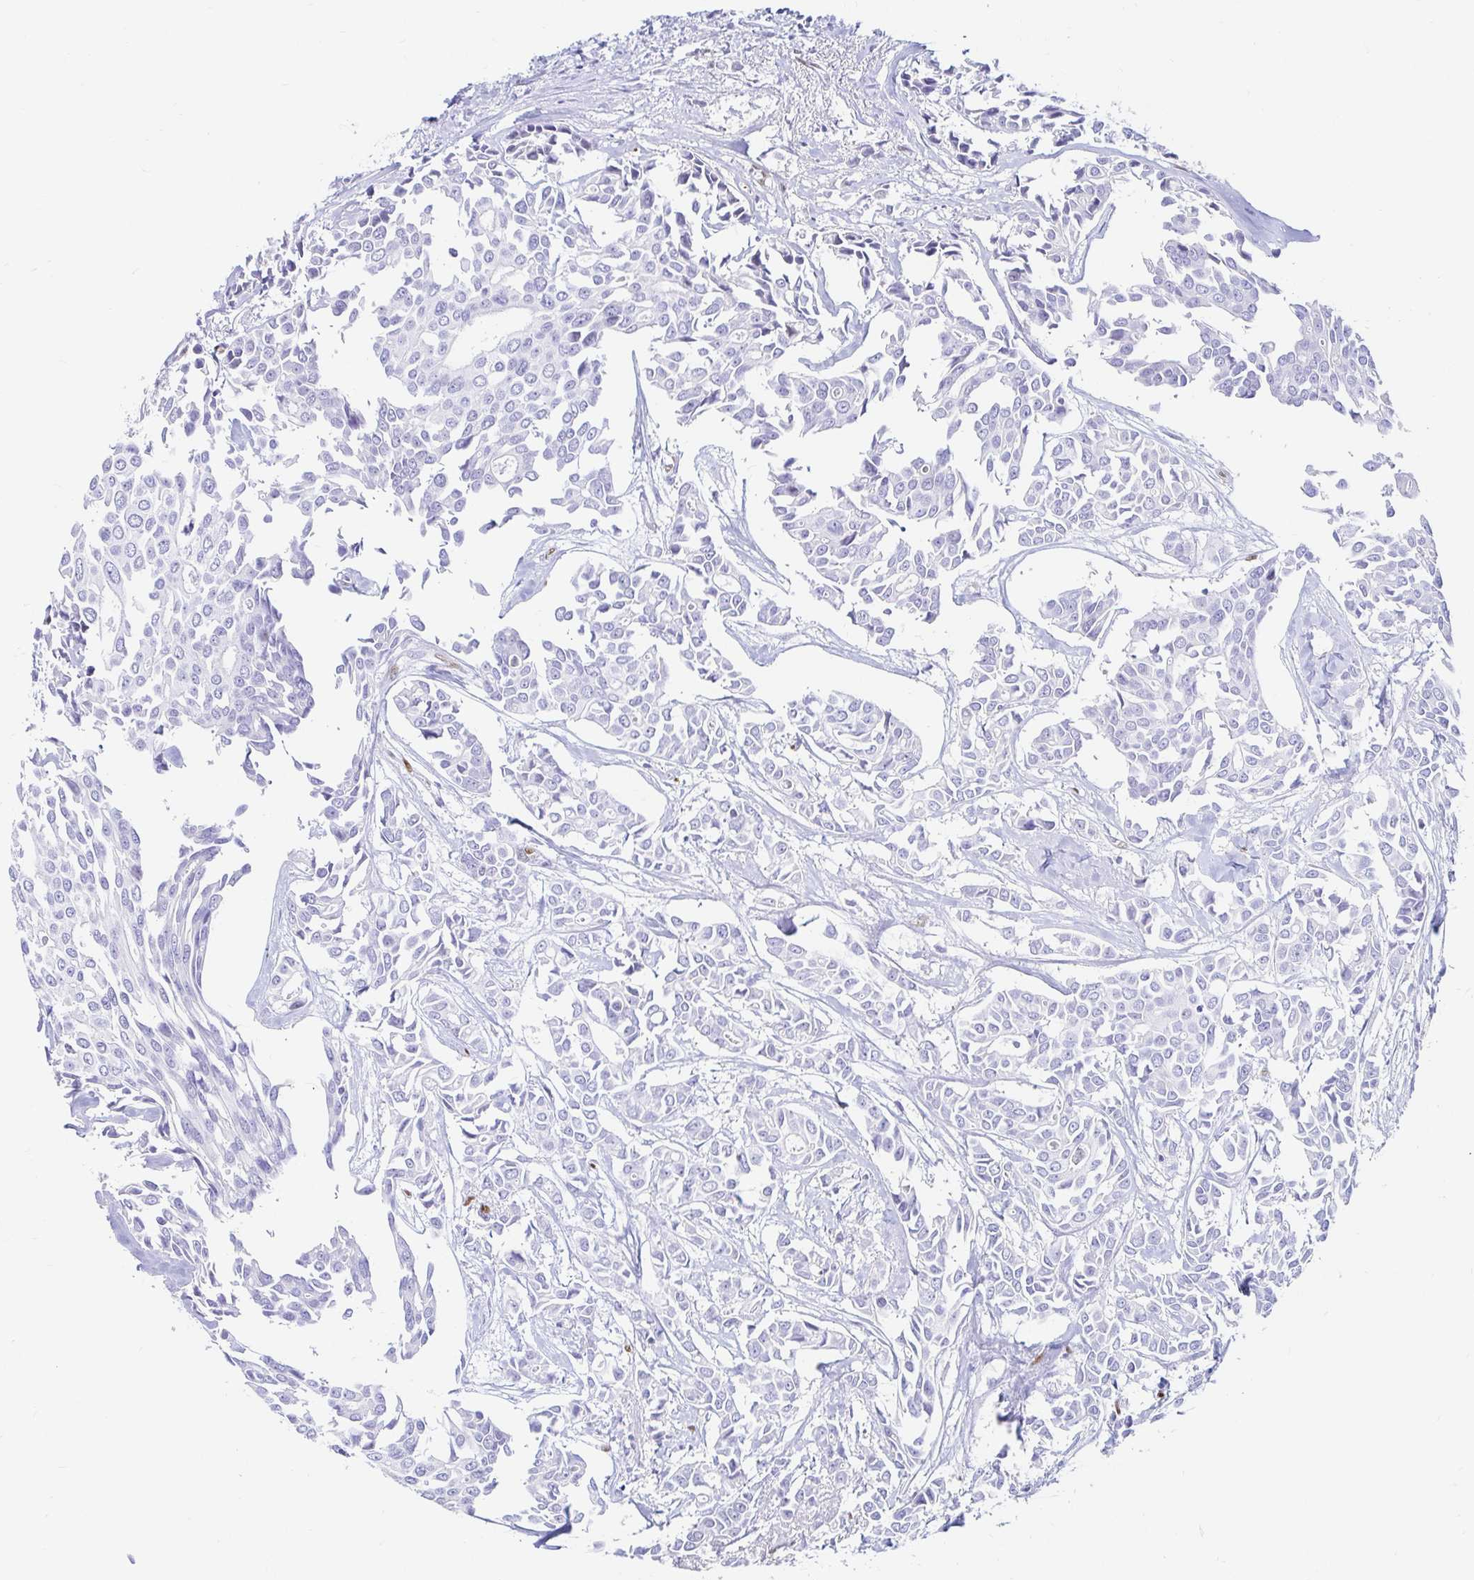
{"staining": {"intensity": "negative", "quantity": "none", "location": "none"}, "tissue": "breast cancer", "cell_type": "Tumor cells", "image_type": "cancer", "snomed": [{"axis": "morphology", "description": "Duct carcinoma"}, {"axis": "topography", "description": "Breast"}], "caption": "A high-resolution image shows immunohistochemistry staining of breast invasive ductal carcinoma, which displays no significant positivity in tumor cells.", "gene": "HINFP", "patient": {"sex": "female", "age": 54}}